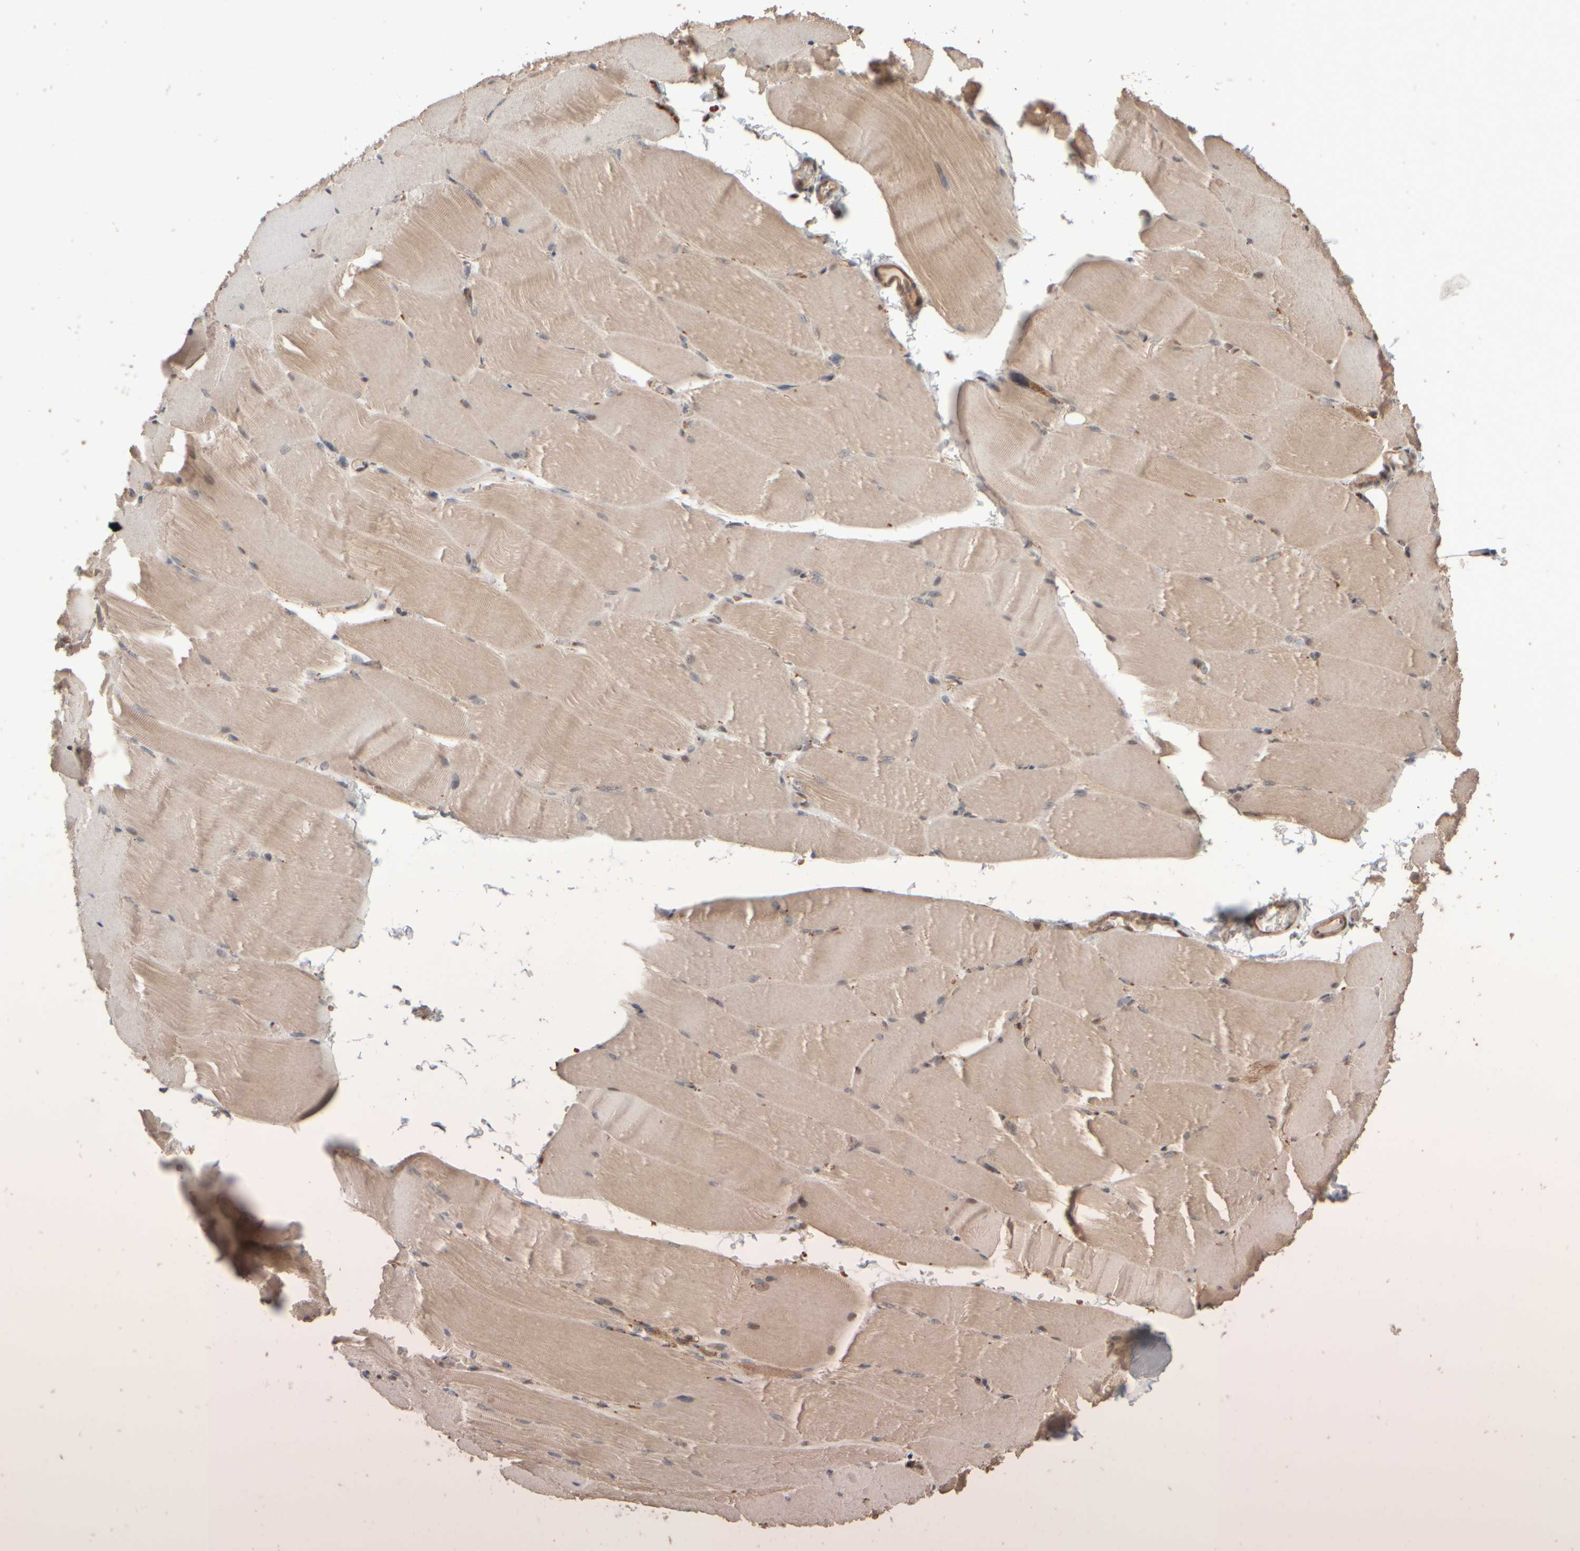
{"staining": {"intensity": "moderate", "quantity": ">75%", "location": "cytoplasmic/membranous"}, "tissue": "skeletal muscle", "cell_type": "Myocytes", "image_type": "normal", "snomed": [{"axis": "morphology", "description": "Normal tissue, NOS"}, {"axis": "topography", "description": "Skeletal muscle"}, {"axis": "topography", "description": "Parathyroid gland"}], "caption": "This is a histology image of IHC staining of normal skeletal muscle, which shows moderate staining in the cytoplasmic/membranous of myocytes.", "gene": "ABHD11", "patient": {"sex": "female", "age": 37}}